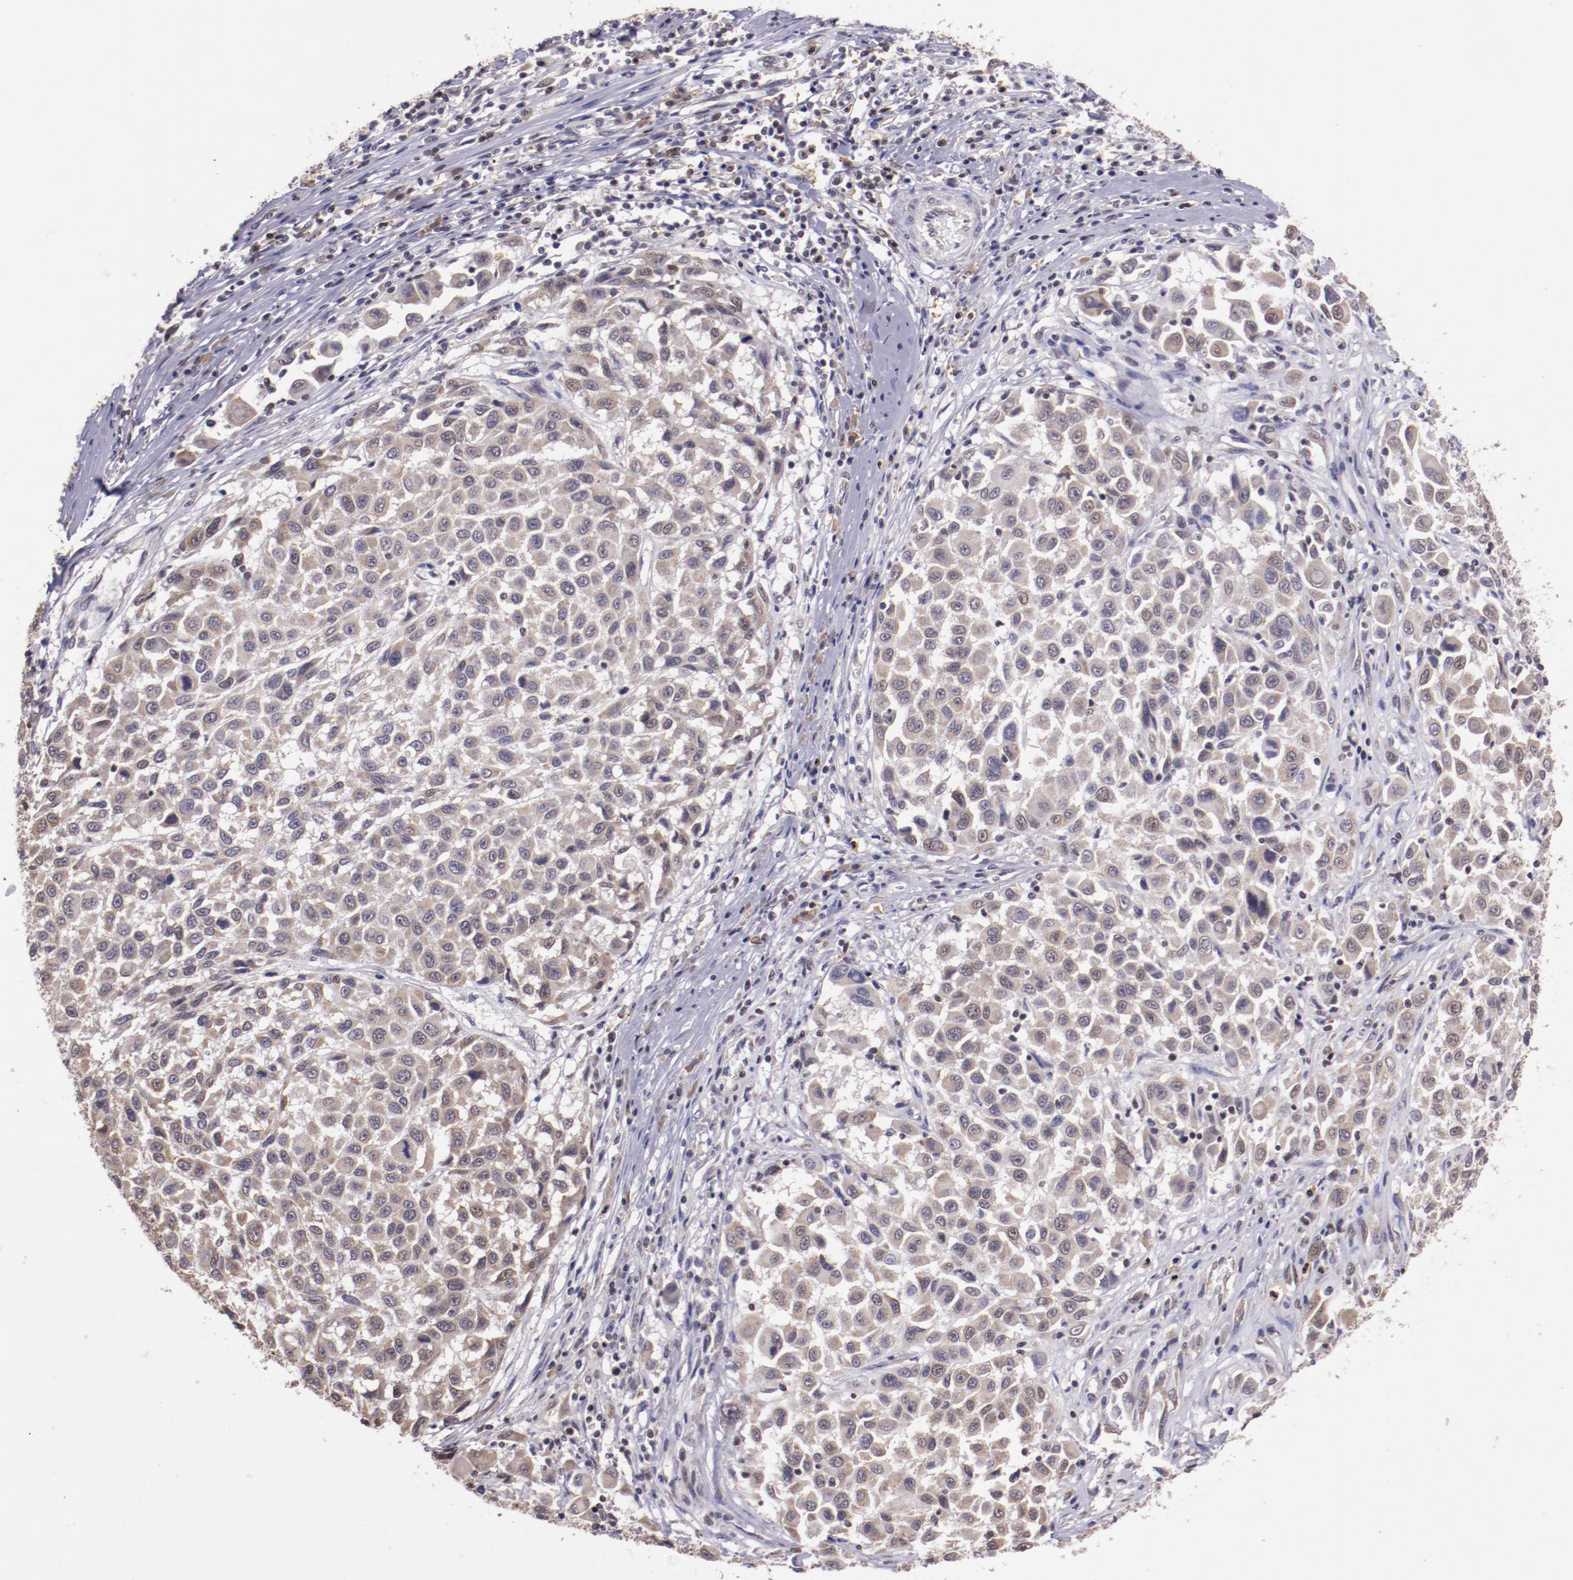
{"staining": {"intensity": "weak", "quantity": ">75%", "location": "cytoplasmic/membranous"}, "tissue": "melanoma", "cell_type": "Tumor cells", "image_type": "cancer", "snomed": [{"axis": "morphology", "description": "Malignant melanoma, Metastatic site"}, {"axis": "topography", "description": "Lymph node"}], "caption": "DAB immunohistochemical staining of melanoma shows weak cytoplasmic/membranous protein positivity in approximately >75% of tumor cells.", "gene": "ELF1", "patient": {"sex": "male", "age": 61}}